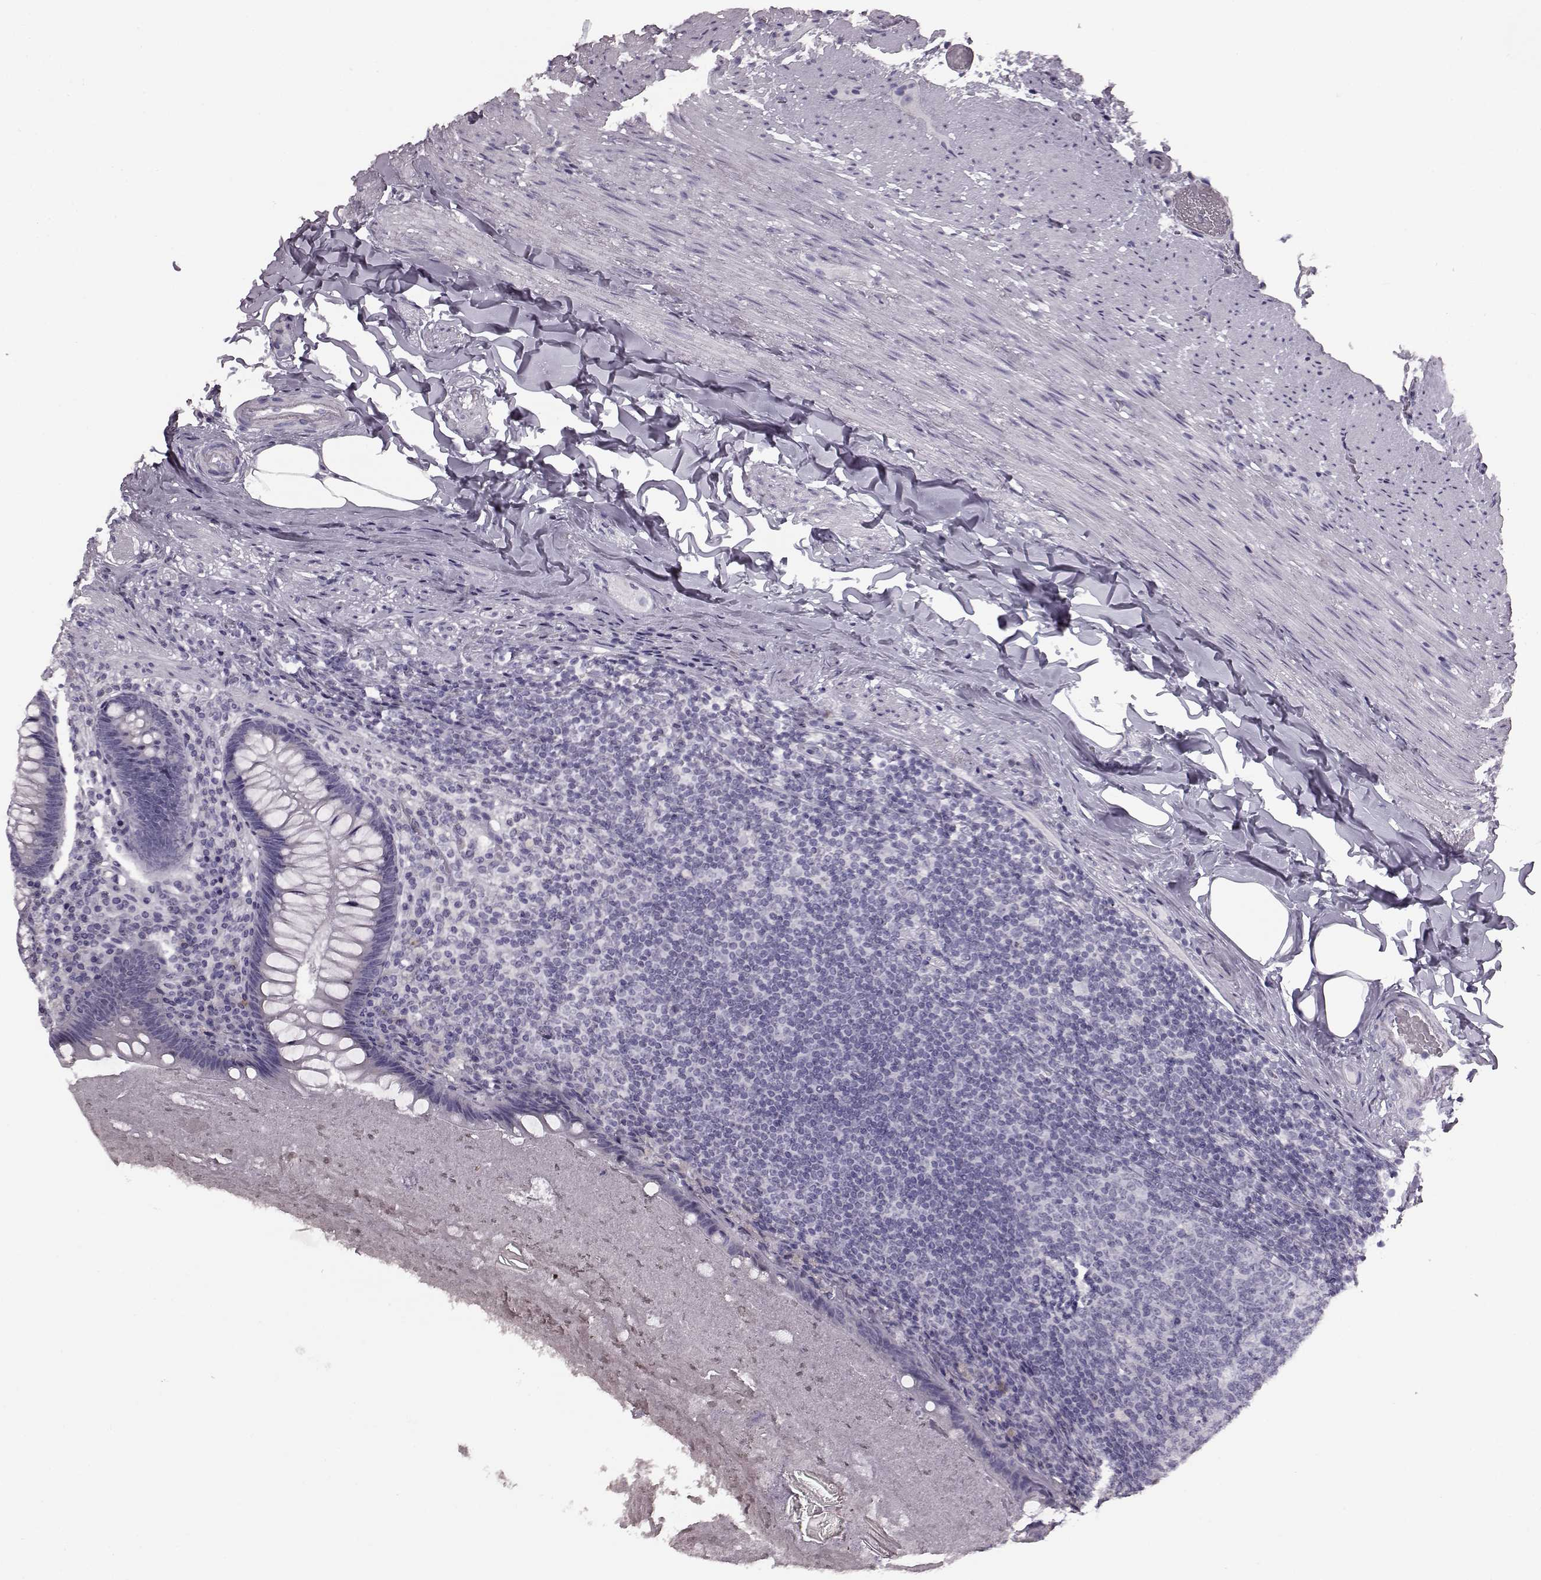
{"staining": {"intensity": "negative", "quantity": "none", "location": "none"}, "tissue": "appendix", "cell_type": "Glandular cells", "image_type": "normal", "snomed": [{"axis": "morphology", "description": "Normal tissue, NOS"}, {"axis": "topography", "description": "Appendix"}], "caption": "DAB immunohistochemical staining of normal human appendix shows no significant expression in glandular cells. The staining is performed using DAB (3,3'-diaminobenzidine) brown chromogen with nuclei counter-stained in using hematoxylin.", "gene": "JSRP1", "patient": {"sex": "male", "age": 47}}